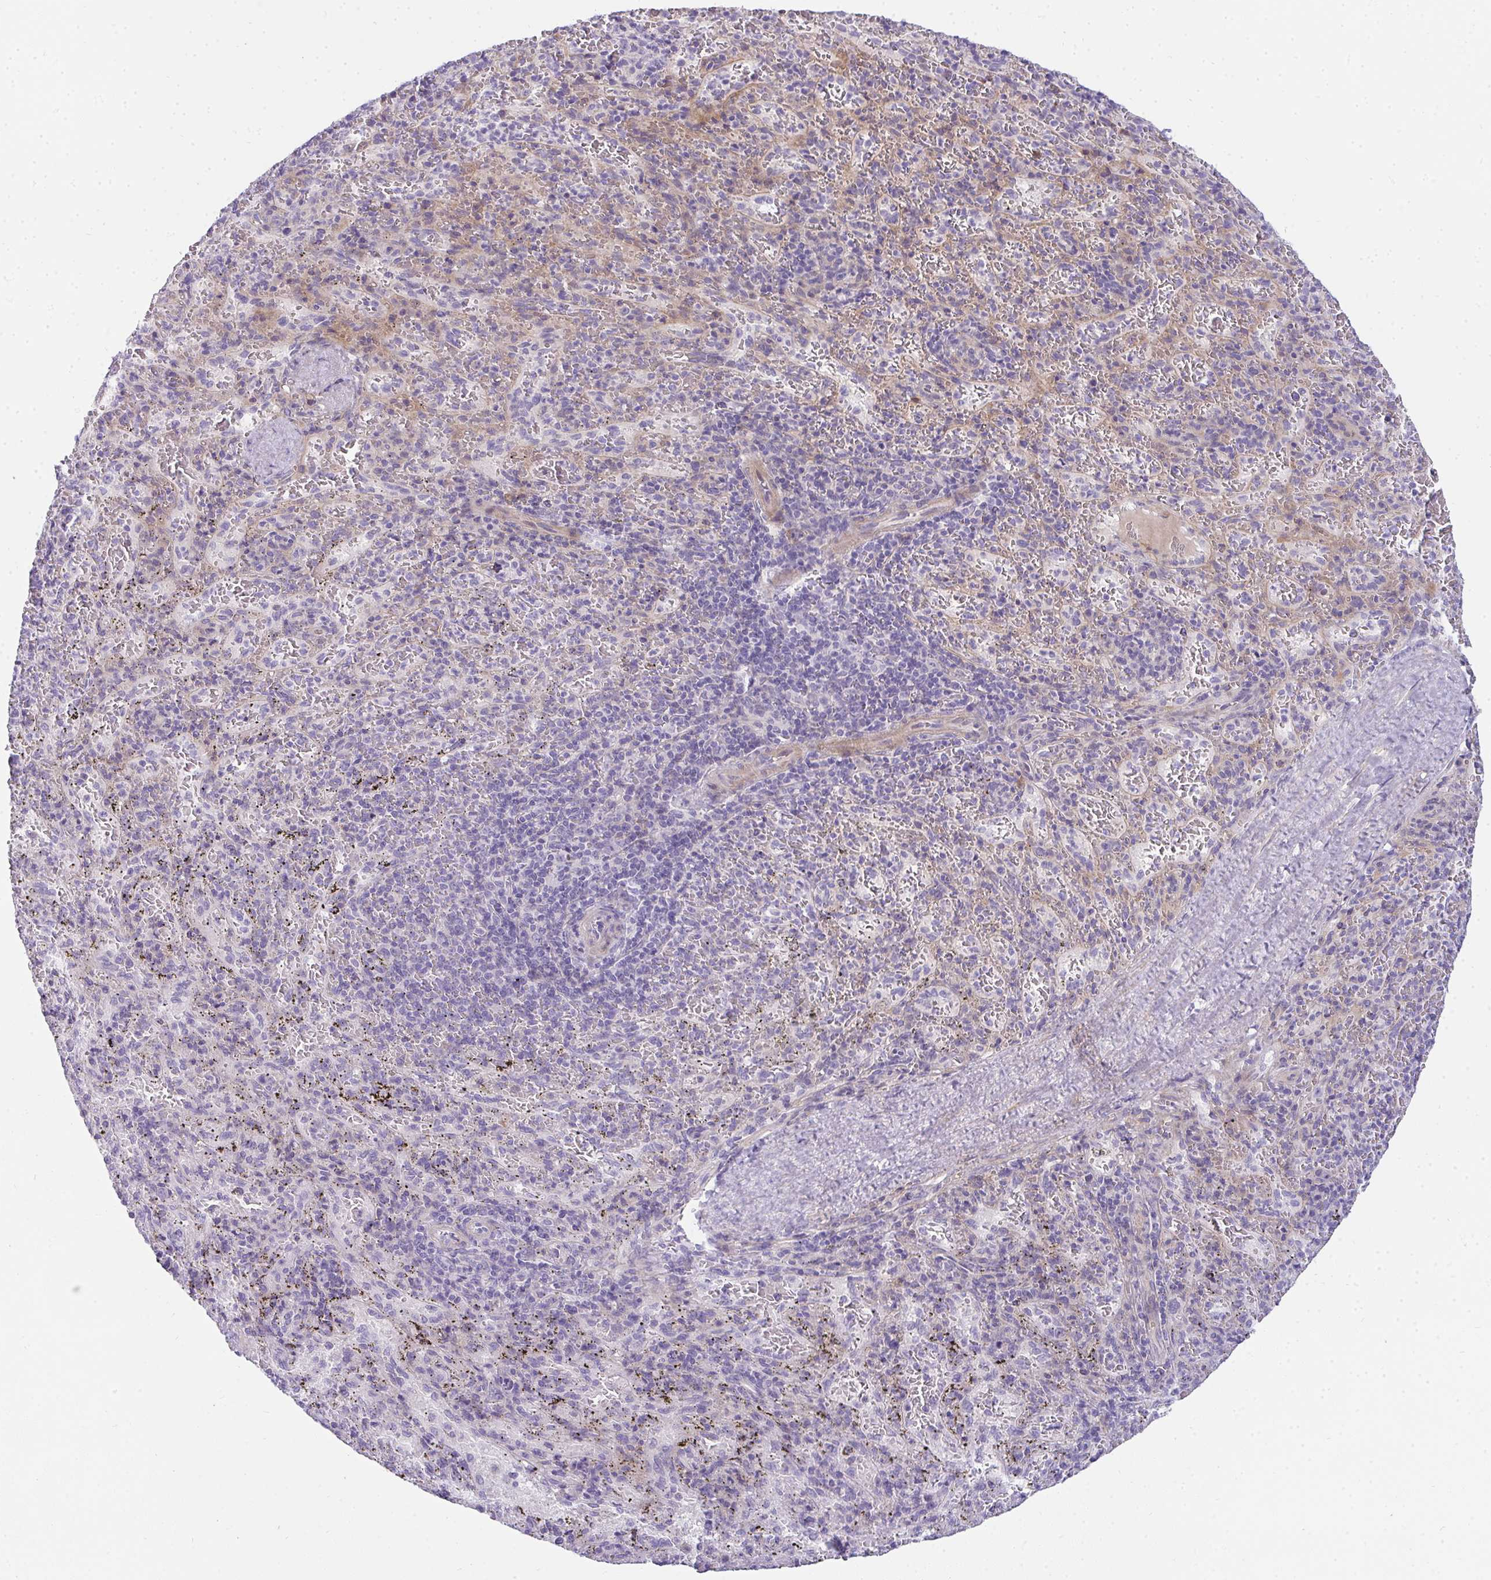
{"staining": {"intensity": "negative", "quantity": "none", "location": "none"}, "tissue": "spleen", "cell_type": "Cells in red pulp", "image_type": "normal", "snomed": [{"axis": "morphology", "description": "Normal tissue, NOS"}, {"axis": "topography", "description": "Spleen"}], "caption": "Cells in red pulp are negative for protein expression in benign human spleen.", "gene": "AK5", "patient": {"sex": "male", "age": 57}}